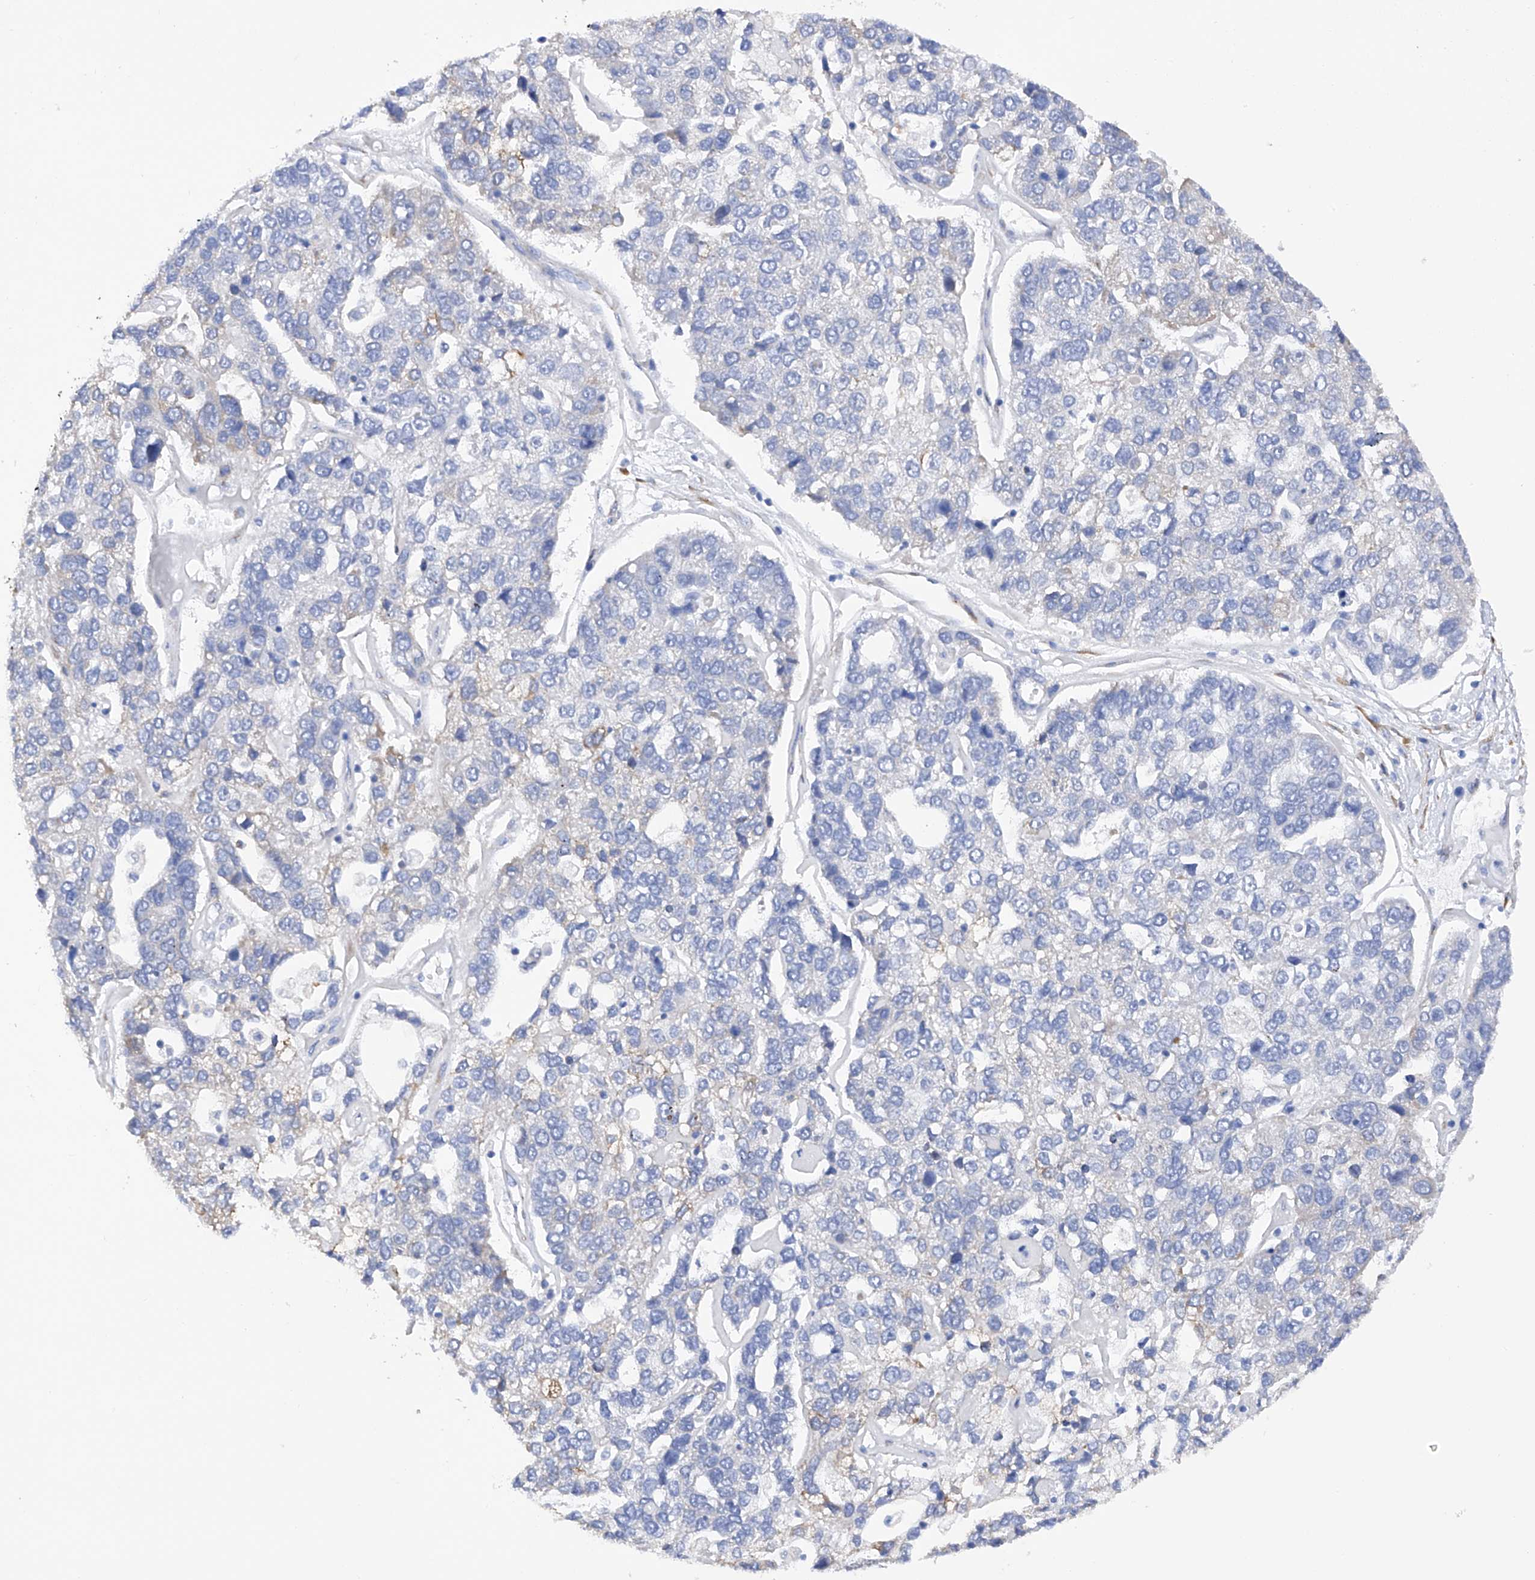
{"staining": {"intensity": "negative", "quantity": "none", "location": "none"}, "tissue": "pancreatic cancer", "cell_type": "Tumor cells", "image_type": "cancer", "snomed": [{"axis": "morphology", "description": "Adenocarcinoma, NOS"}, {"axis": "topography", "description": "Pancreas"}], "caption": "Immunohistochemistry micrograph of pancreatic adenocarcinoma stained for a protein (brown), which demonstrates no expression in tumor cells.", "gene": "PDIA5", "patient": {"sex": "female", "age": 61}}